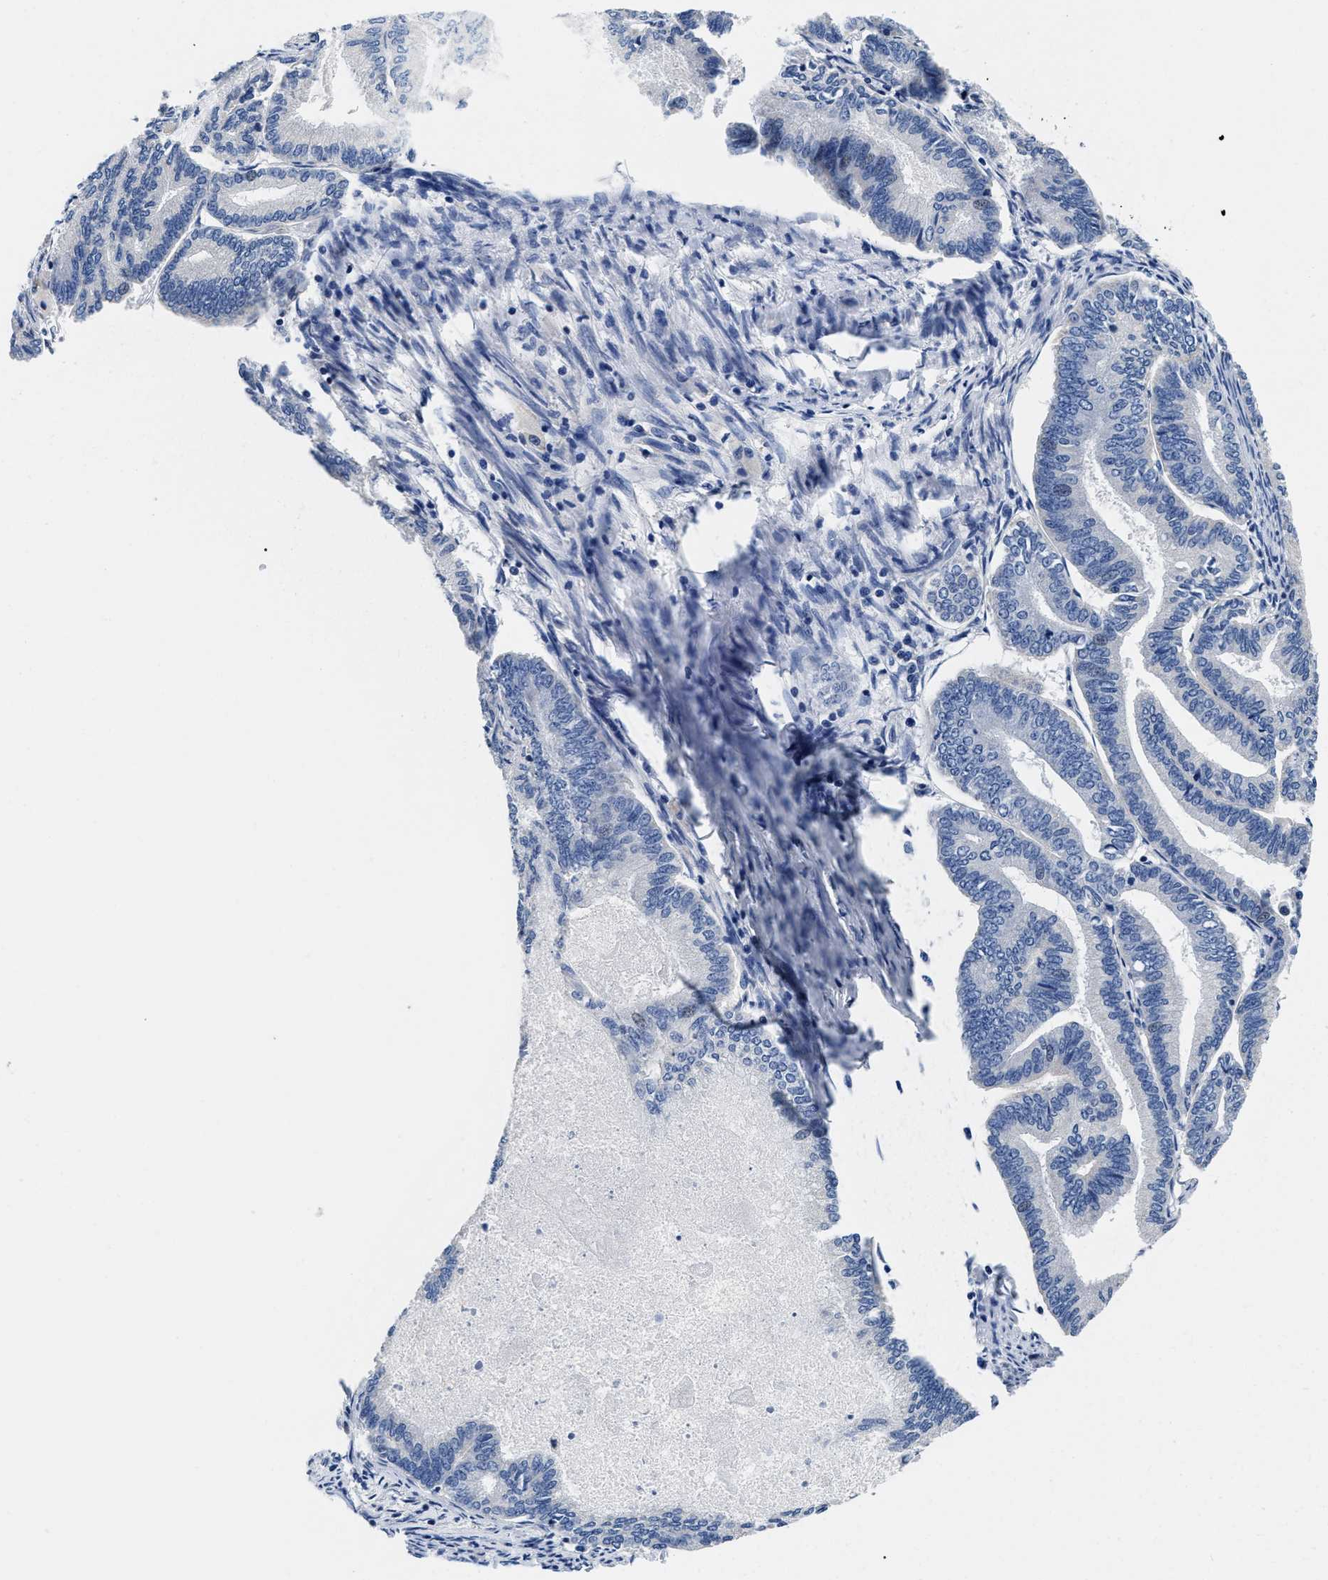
{"staining": {"intensity": "negative", "quantity": "none", "location": "none"}, "tissue": "endometrial cancer", "cell_type": "Tumor cells", "image_type": "cancer", "snomed": [{"axis": "morphology", "description": "Adenocarcinoma, NOS"}, {"axis": "topography", "description": "Endometrium"}], "caption": "The micrograph reveals no staining of tumor cells in endometrial cancer (adenocarcinoma). (Stains: DAB immunohistochemistry (IHC) with hematoxylin counter stain, Microscopy: brightfield microscopy at high magnification).", "gene": "SLC35F1", "patient": {"sex": "female", "age": 86}}